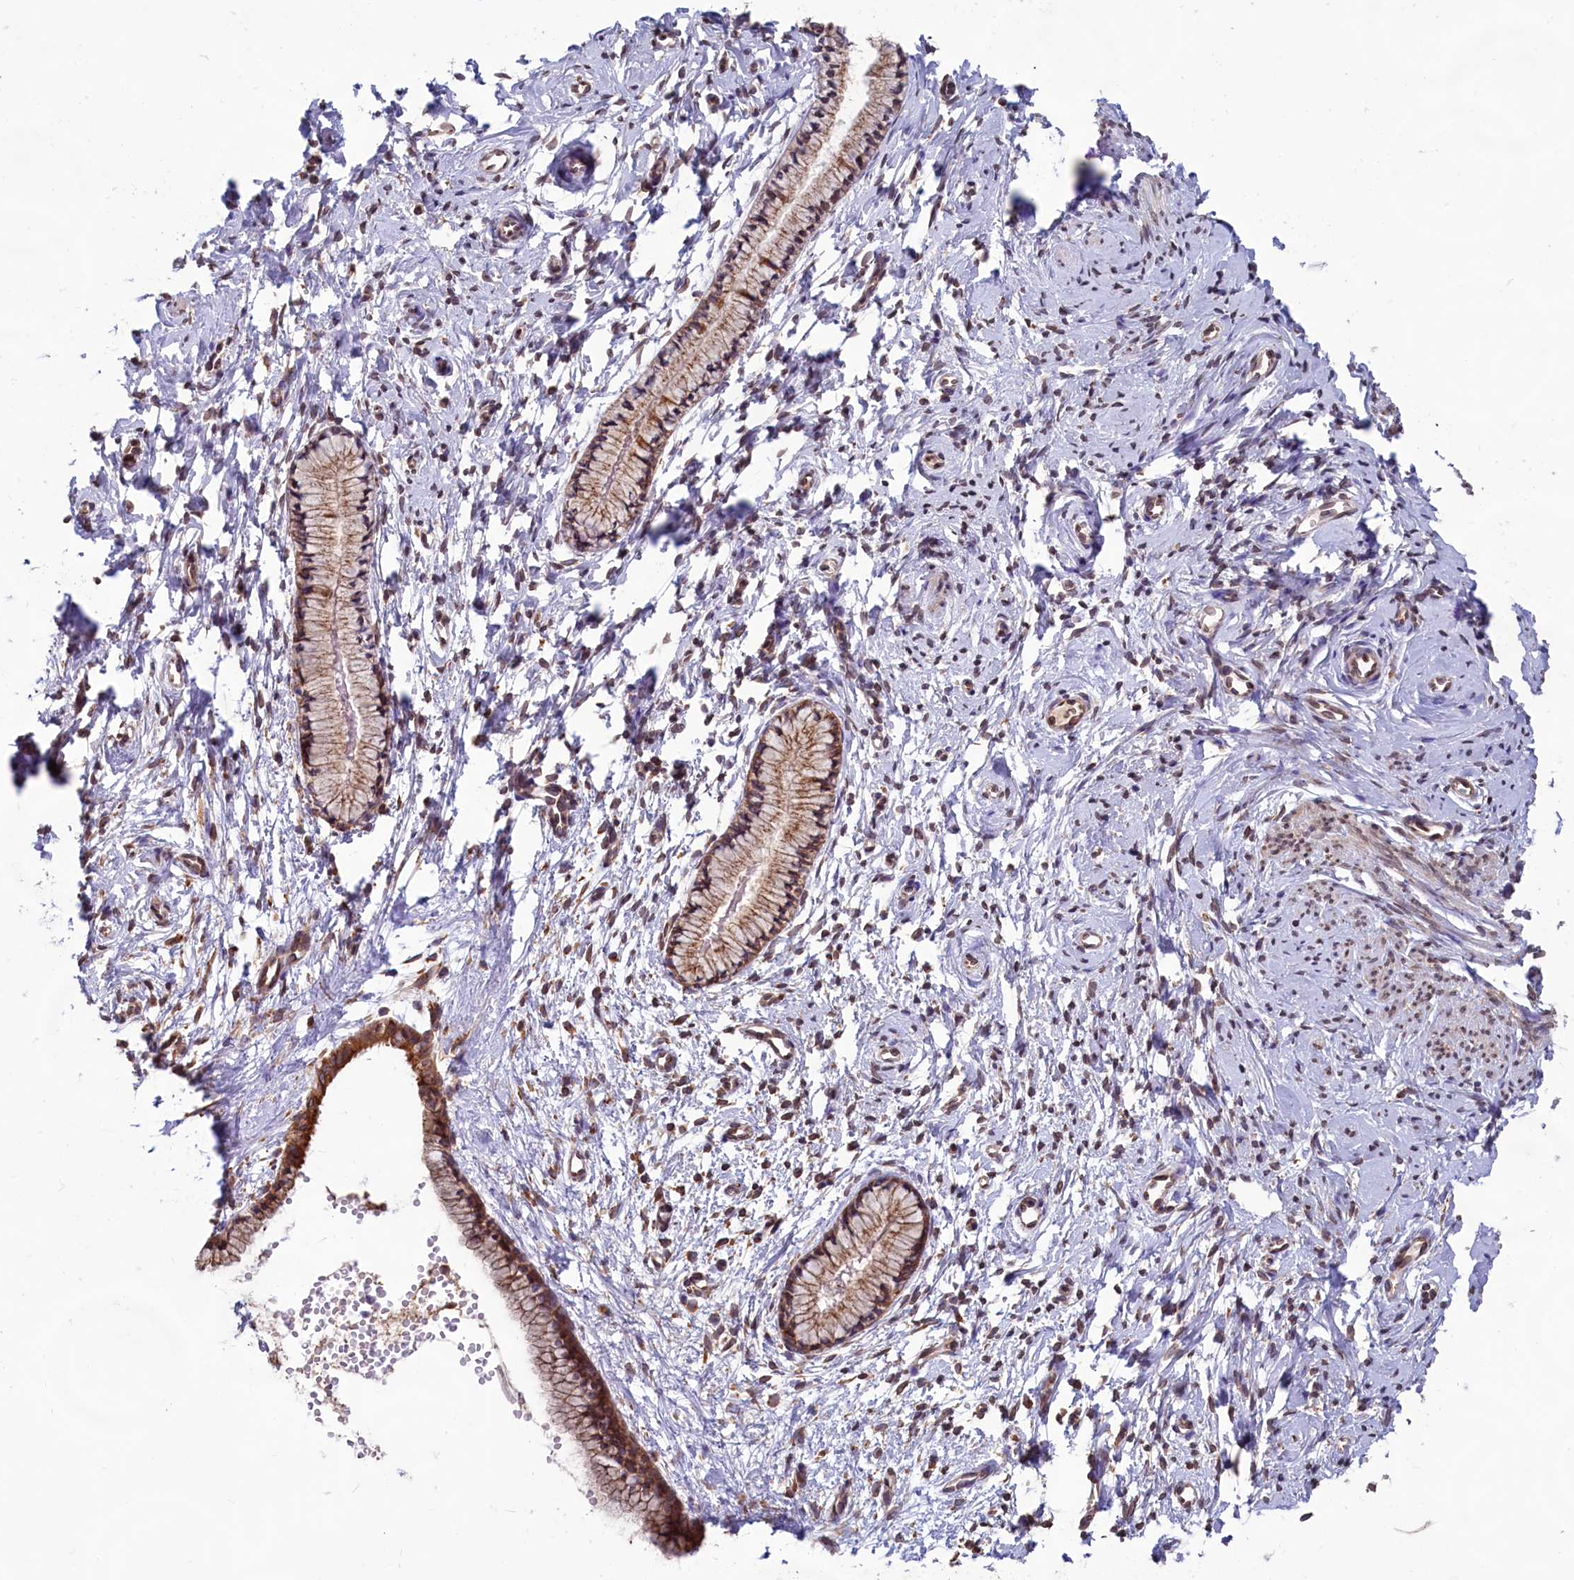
{"staining": {"intensity": "moderate", "quantity": ">75%", "location": "cytoplasmic/membranous"}, "tissue": "cervix", "cell_type": "Glandular cells", "image_type": "normal", "snomed": [{"axis": "morphology", "description": "Normal tissue, NOS"}, {"axis": "topography", "description": "Cervix"}], "caption": "Immunohistochemistry histopathology image of normal cervix: human cervix stained using immunohistochemistry exhibits medium levels of moderate protein expression localized specifically in the cytoplasmic/membranous of glandular cells, appearing as a cytoplasmic/membranous brown color.", "gene": "TBC1D19", "patient": {"sex": "female", "age": 57}}